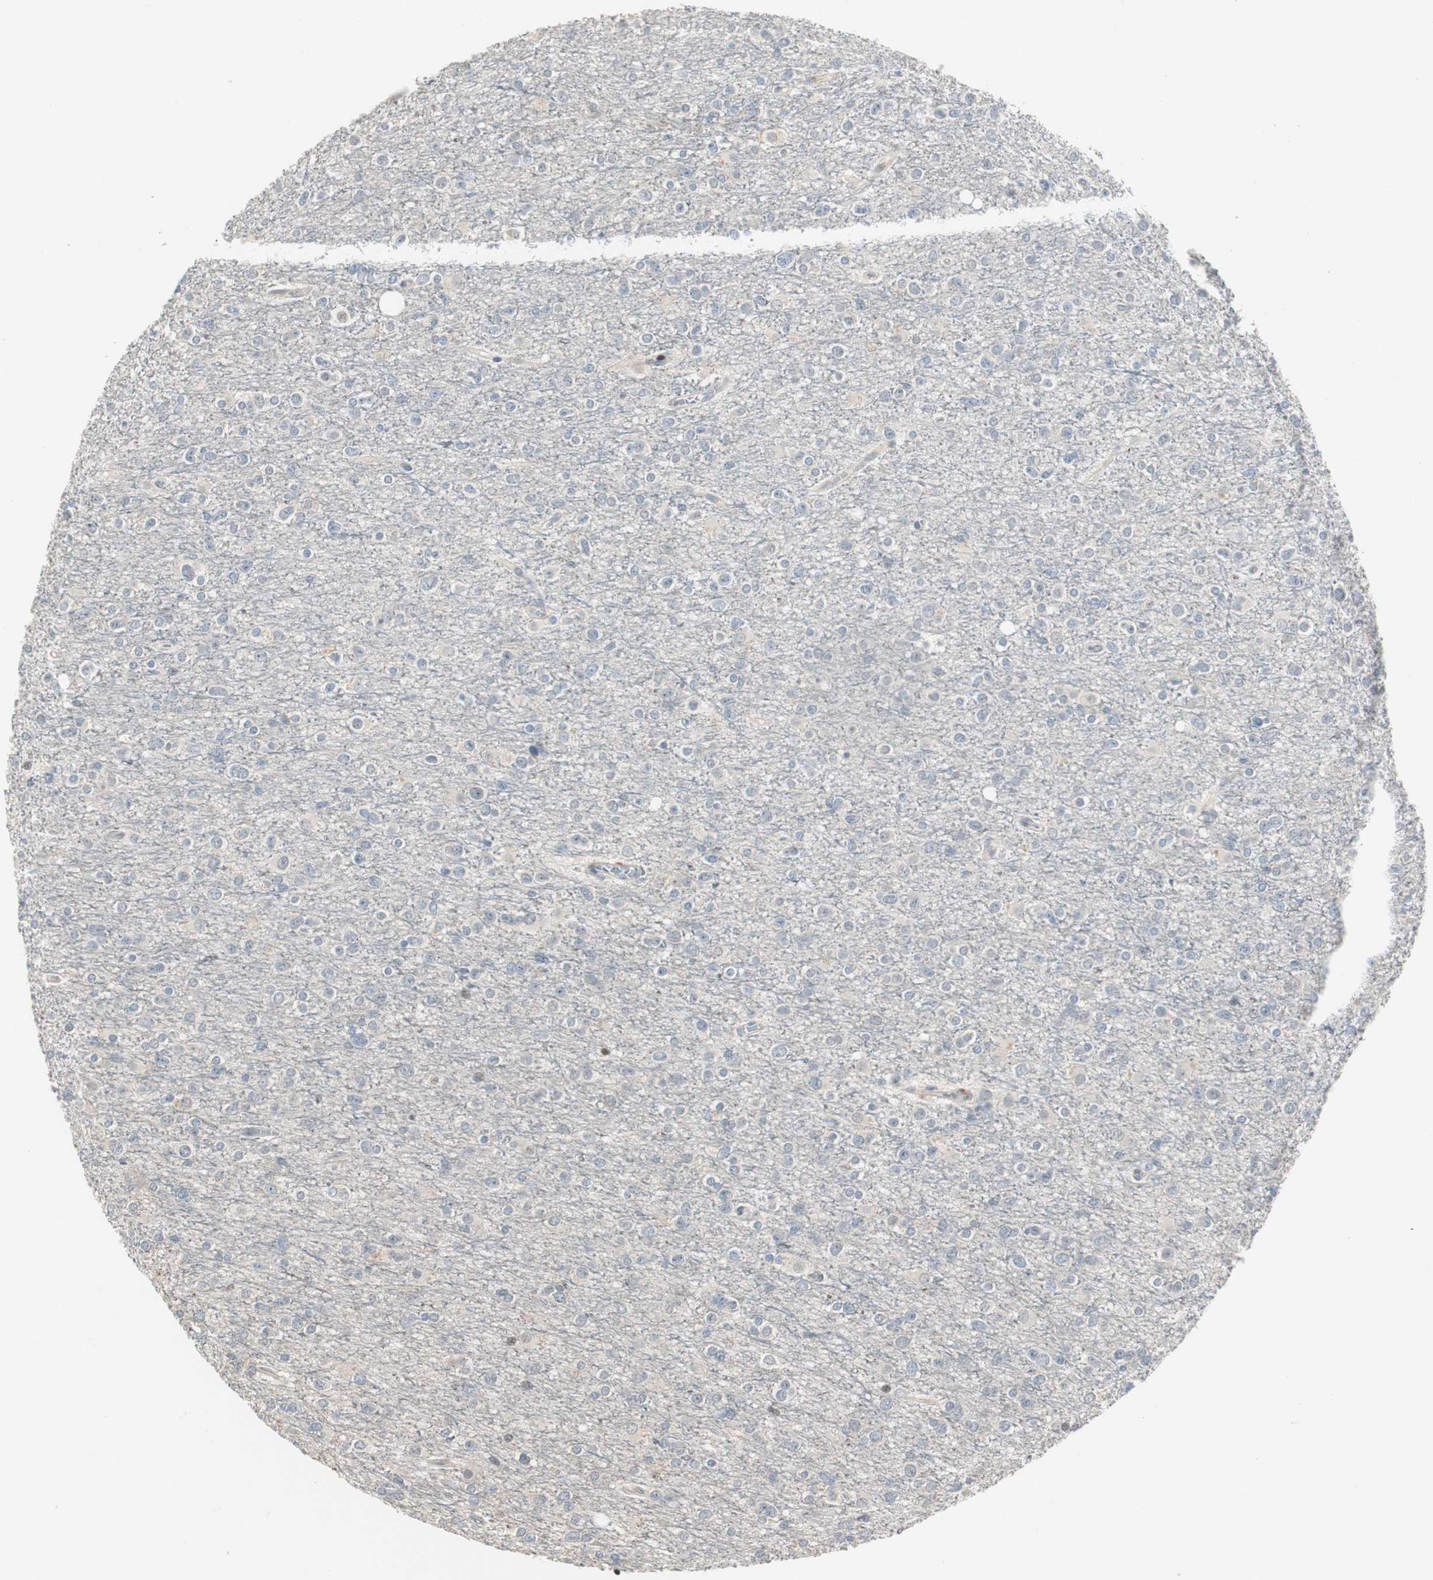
{"staining": {"intensity": "negative", "quantity": "none", "location": "none"}, "tissue": "glioma", "cell_type": "Tumor cells", "image_type": "cancer", "snomed": [{"axis": "morphology", "description": "Glioma, malignant, Low grade"}, {"axis": "topography", "description": "Brain"}], "caption": "This is an immunohistochemistry (IHC) image of human malignant low-grade glioma. There is no staining in tumor cells.", "gene": "RAD1", "patient": {"sex": "male", "age": 42}}